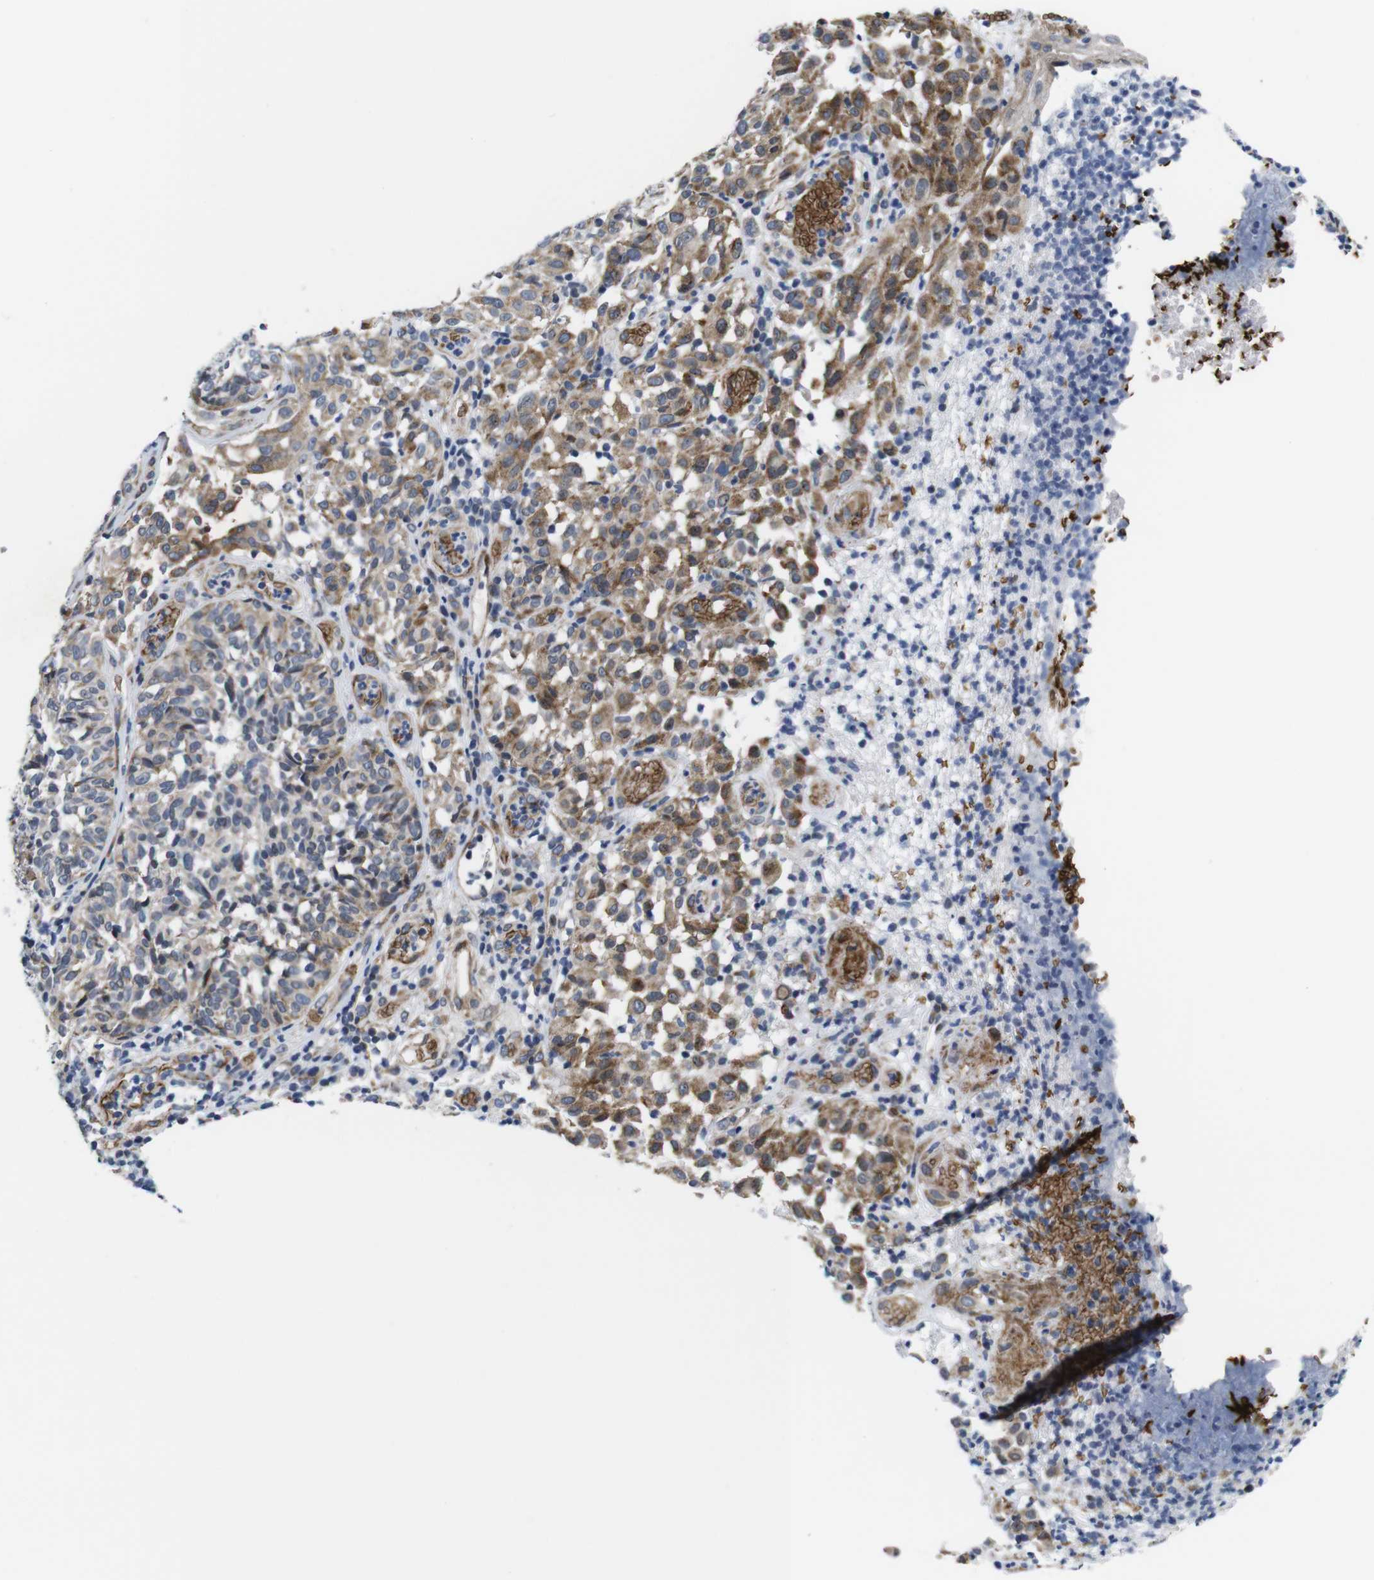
{"staining": {"intensity": "moderate", "quantity": ">75%", "location": "cytoplasmic/membranous"}, "tissue": "melanoma", "cell_type": "Tumor cells", "image_type": "cancer", "snomed": [{"axis": "morphology", "description": "Malignant melanoma, NOS"}, {"axis": "topography", "description": "Skin"}], "caption": "Immunohistochemical staining of human malignant melanoma shows medium levels of moderate cytoplasmic/membranous protein positivity in approximately >75% of tumor cells.", "gene": "SOCS3", "patient": {"sex": "female", "age": 46}}